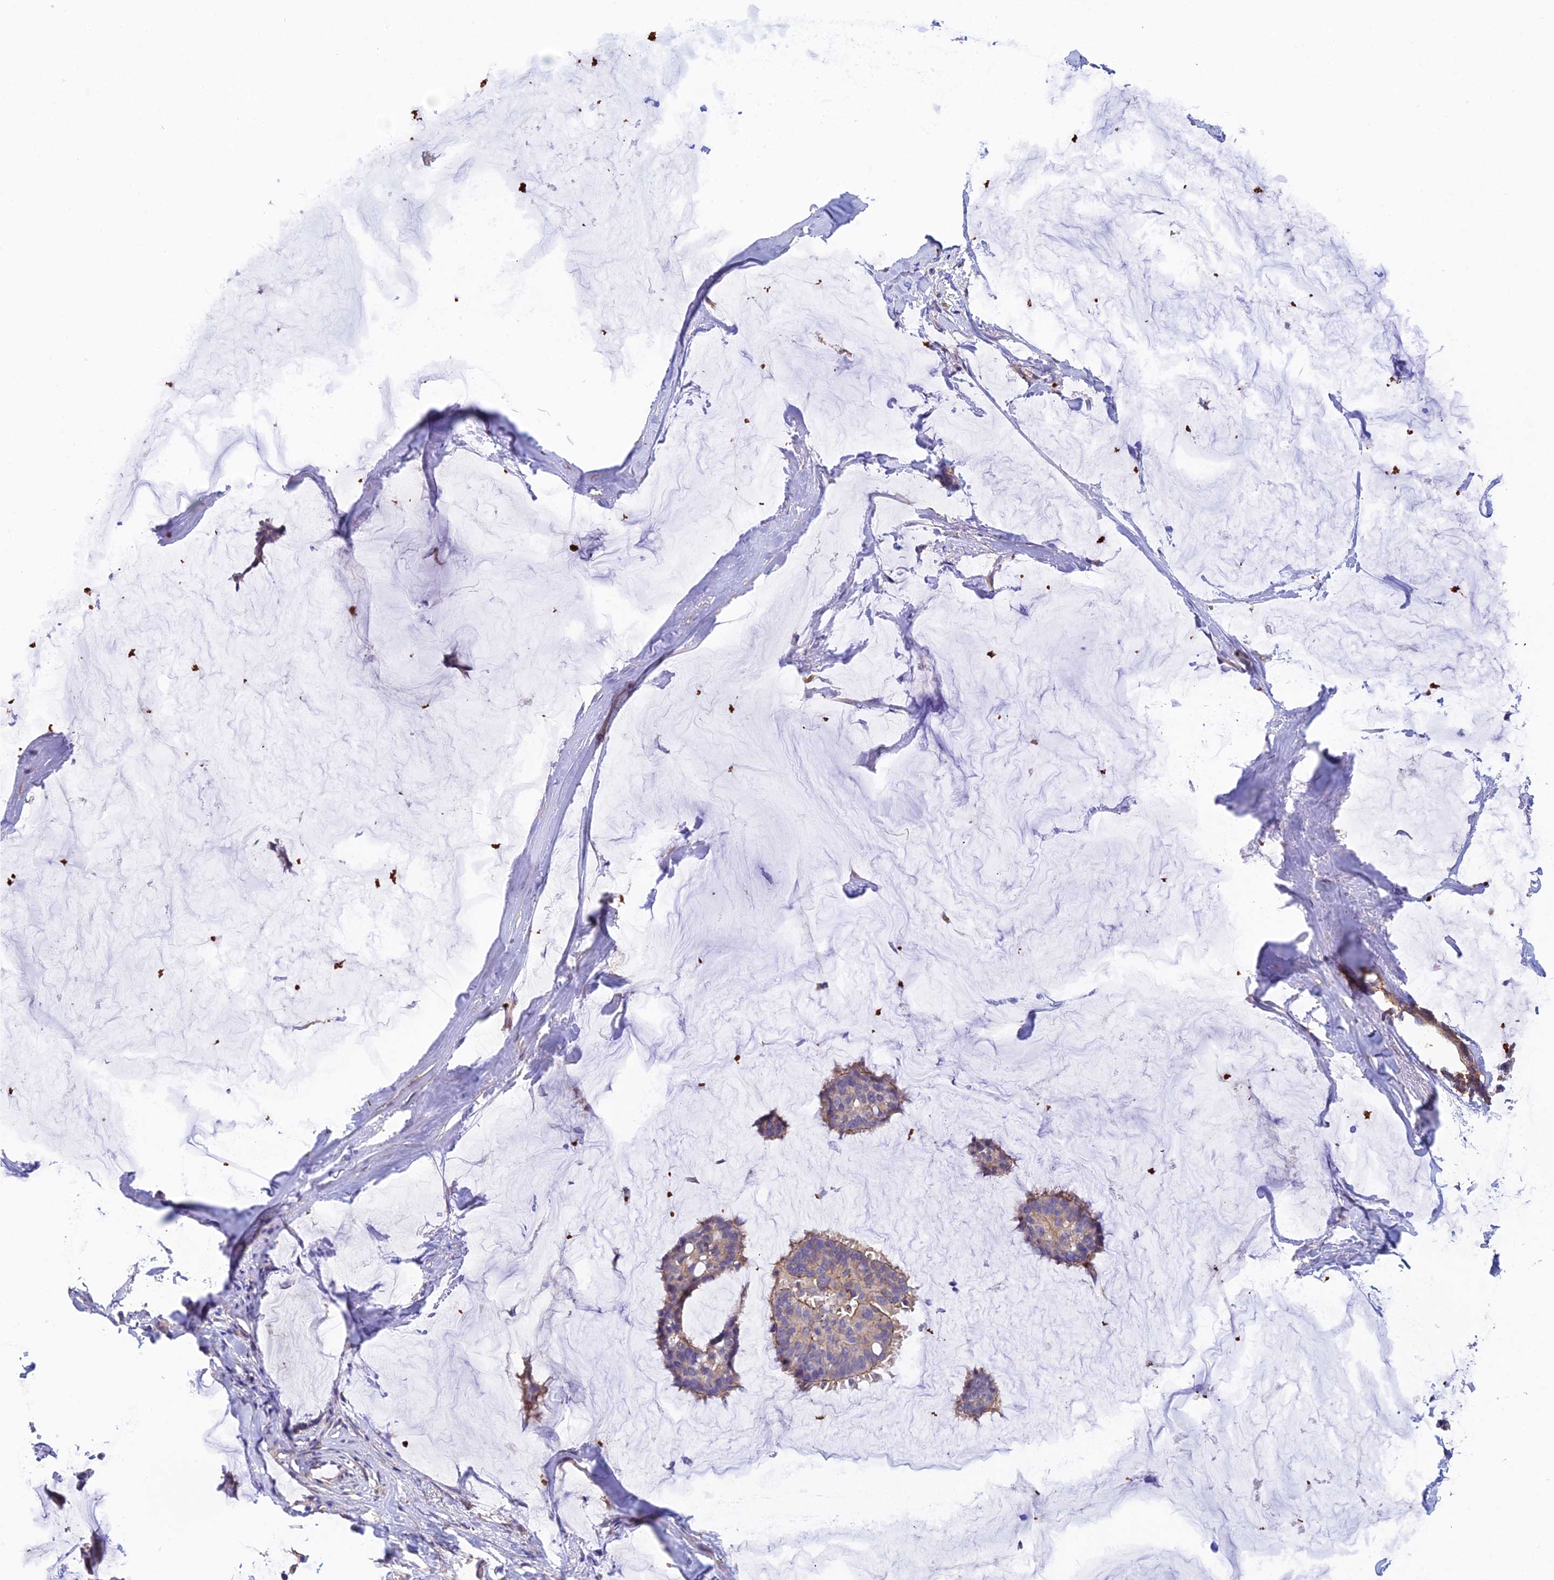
{"staining": {"intensity": "weak", "quantity": "<25%", "location": "cytoplasmic/membranous"}, "tissue": "breast cancer", "cell_type": "Tumor cells", "image_type": "cancer", "snomed": [{"axis": "morphology", "description": "Duct carcinoma"}, {"axis": "topography", "description": "Breast"}], "caption": "Tumor cells are negative for protein expression in human breast cancer.", "gene": "FZR1", "patient": {"sex": "female", "age": 93}}